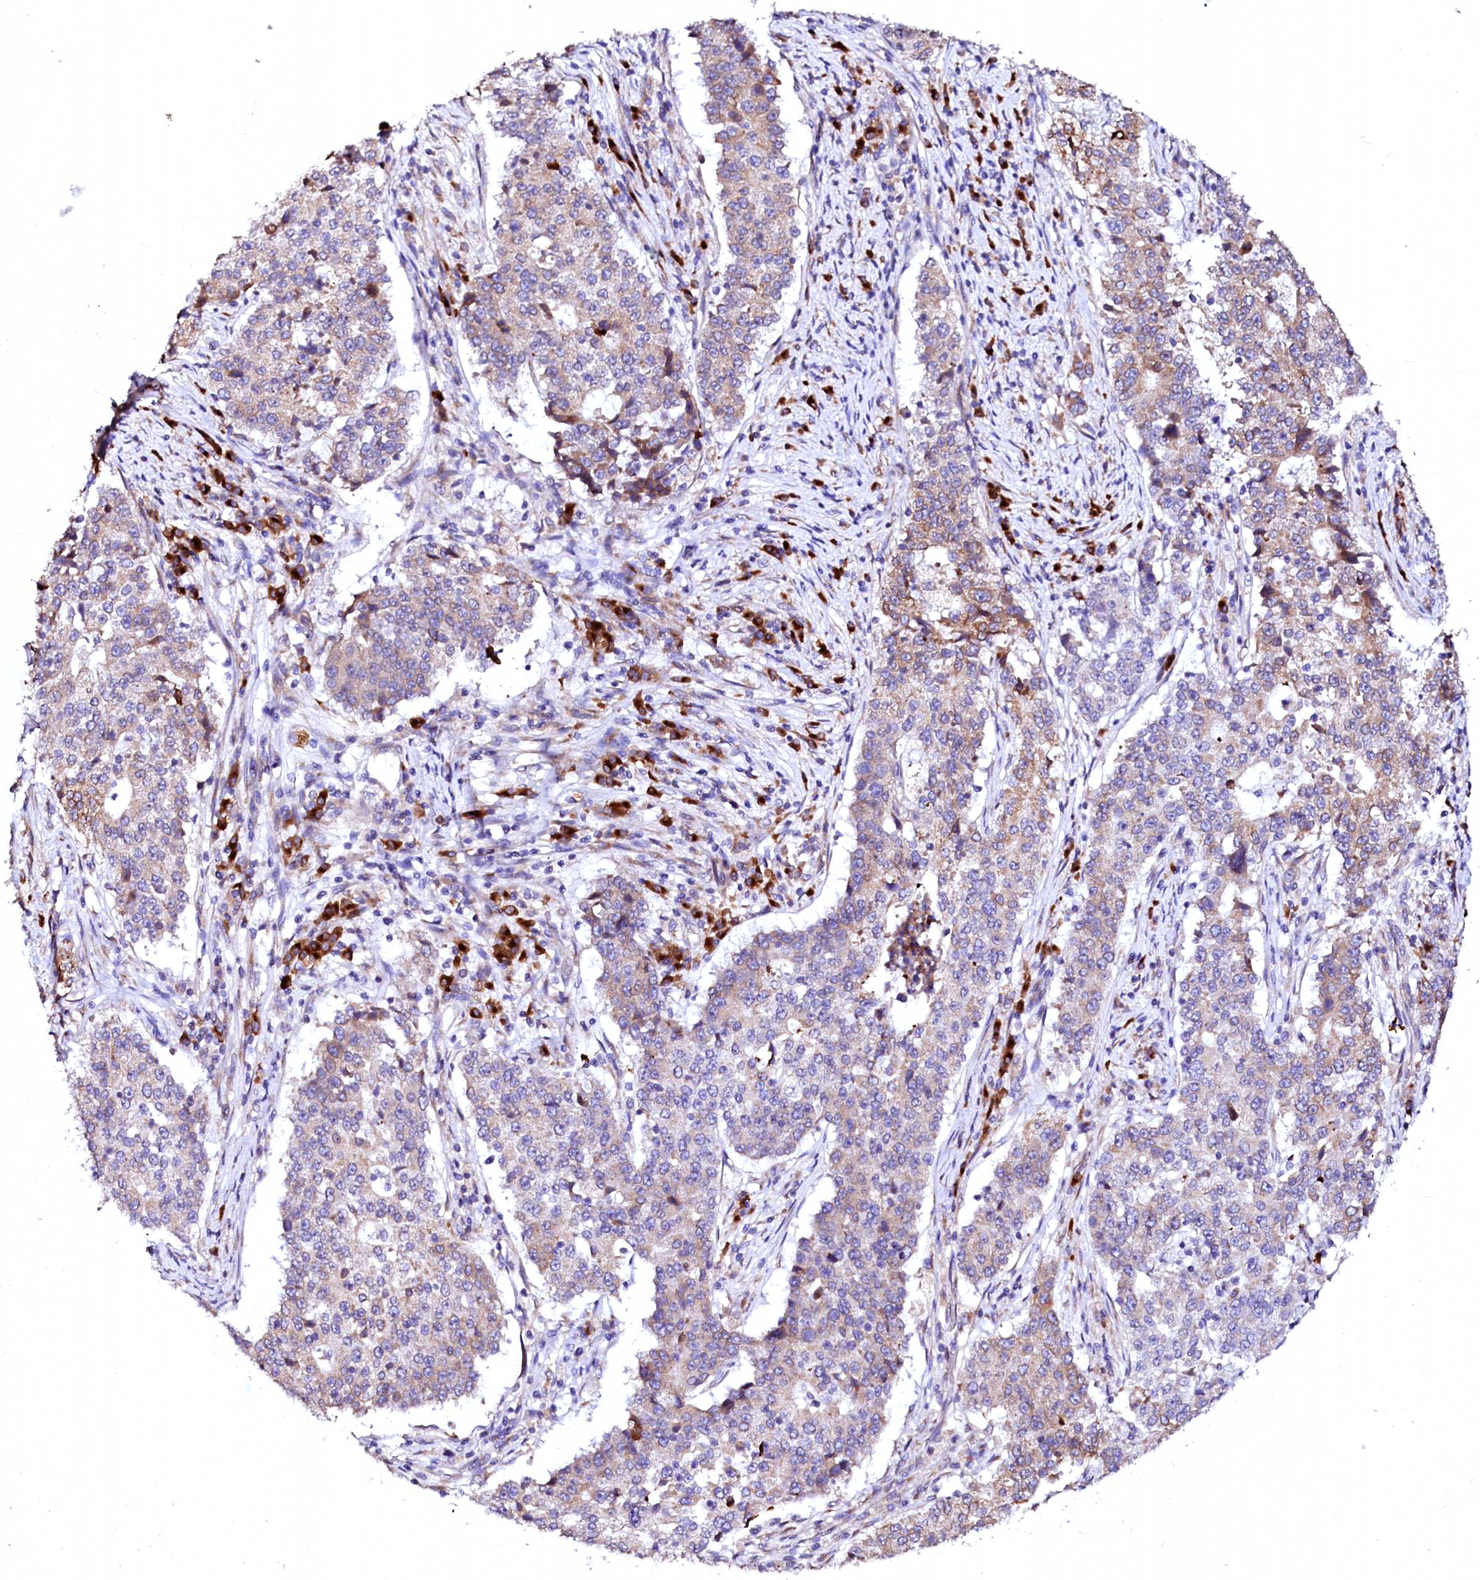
{"staining": {"intensity": "weak", "quantity": "25%-75%", "location": "cytoplasmic/membranous"}, "tissue": "stomach cancer", "cell_type": "Tumor cells", "image_type": "cancer", "snomed": [{"axis": "morphology", "description": "Adenocarcinoma, NOS"}, {"axis": "topography", "description": "Stomach"}], "caption": "Immunohistochemical staining of stomach cancer shows weak cytoplasmic/membranous protein staining in approximately 25%-75% of tumor cells.", "gene": "LMAN1", "patient": {"sex": "male", "age": 59}}